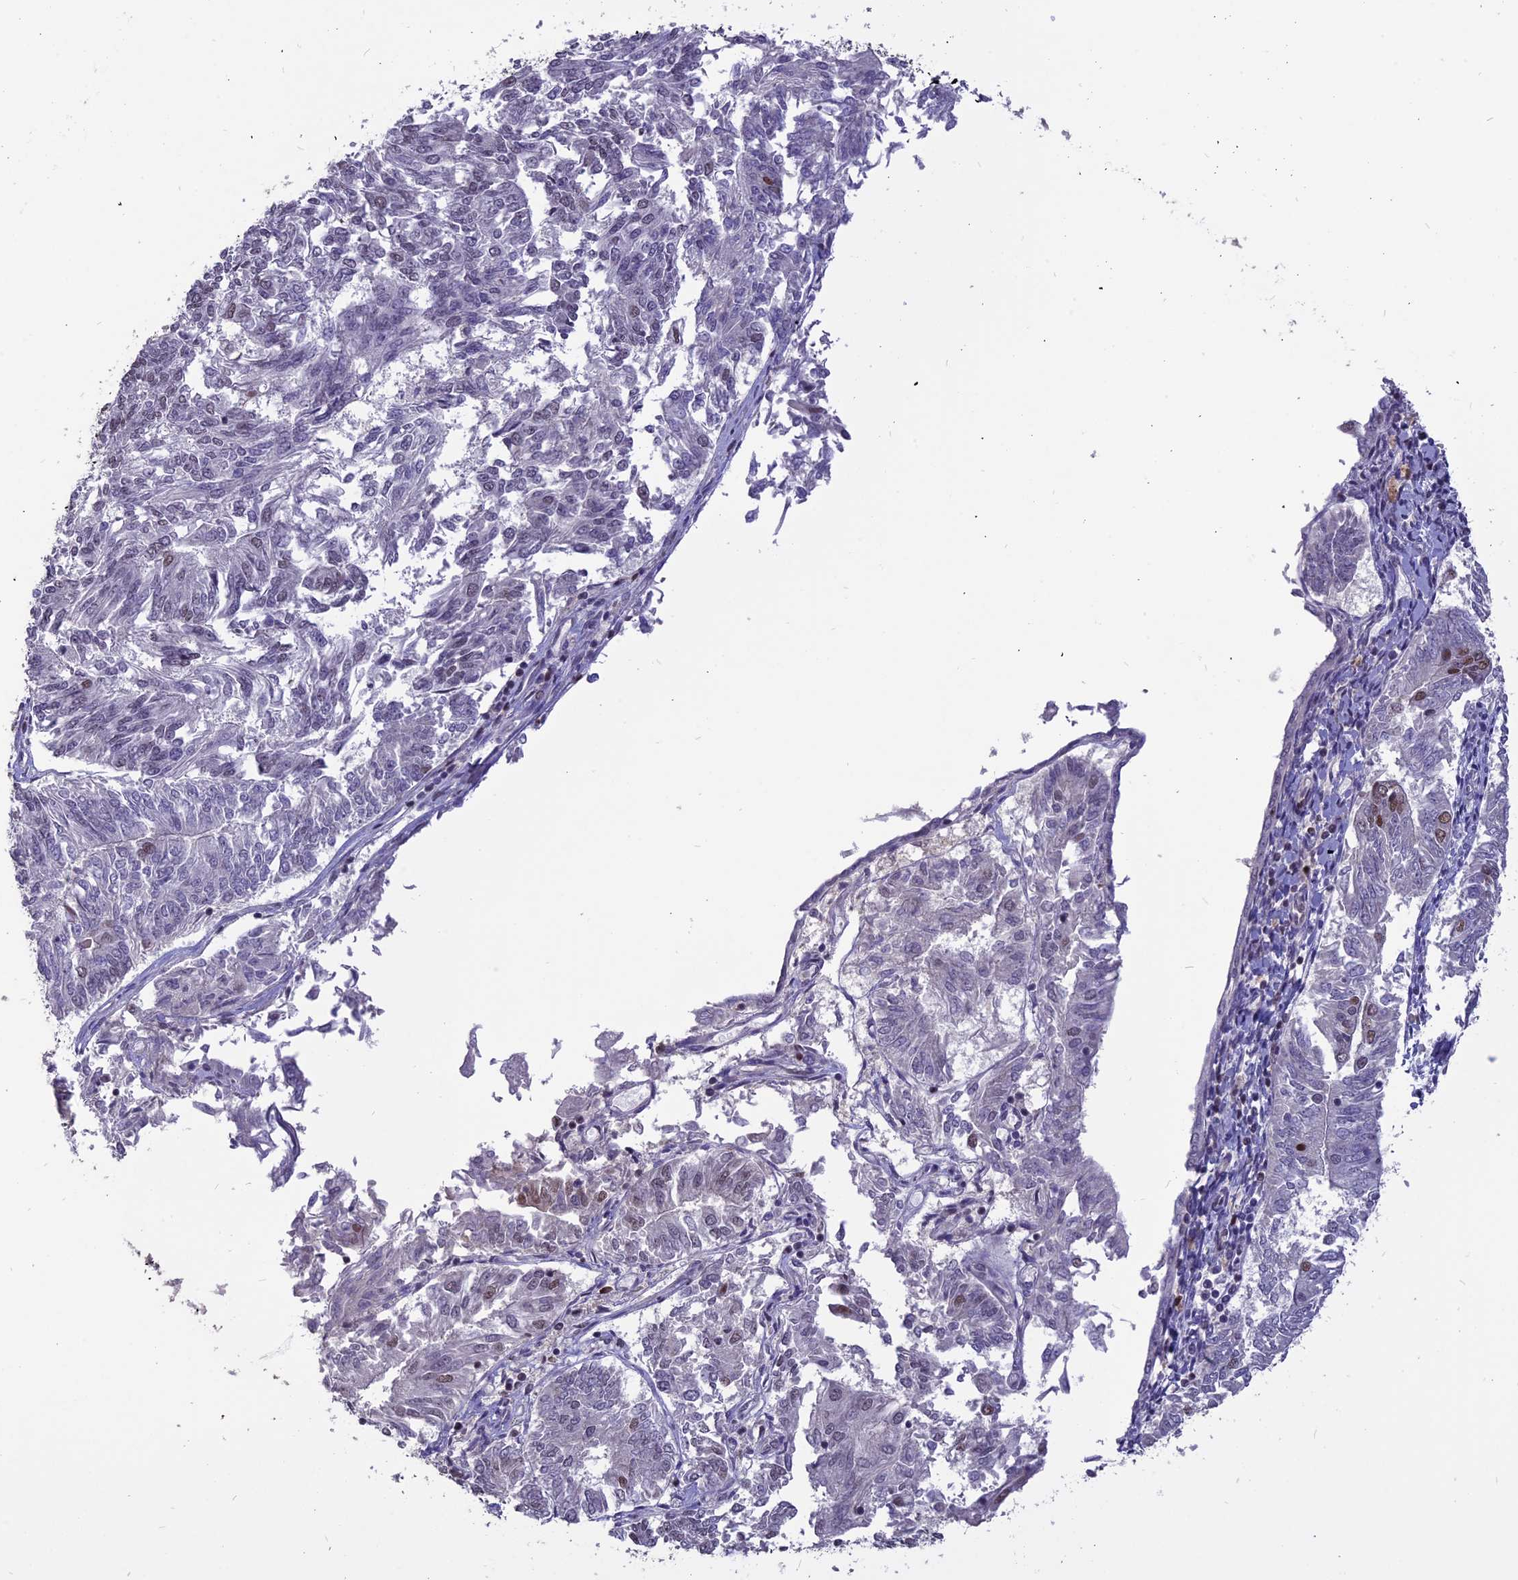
{"staining": {"intensity": "weak", "quantity": "<25%", "location": "nuclear"}, "tissue": "endometrial cancer", "cell_type": "Tumor cells", "image_type": "cancer", "snomed": [{"axis": "morphology", "description": "Adenocarcinoma, NOS"}, {"axis": "topography", "description": "Endometrium"}], "caption": "Tumor cells are negative for protein expression in human adenocarcinoma (endometrial).", "gene": "TMEM263", "patient": {"sex": "female", "age": 58}}